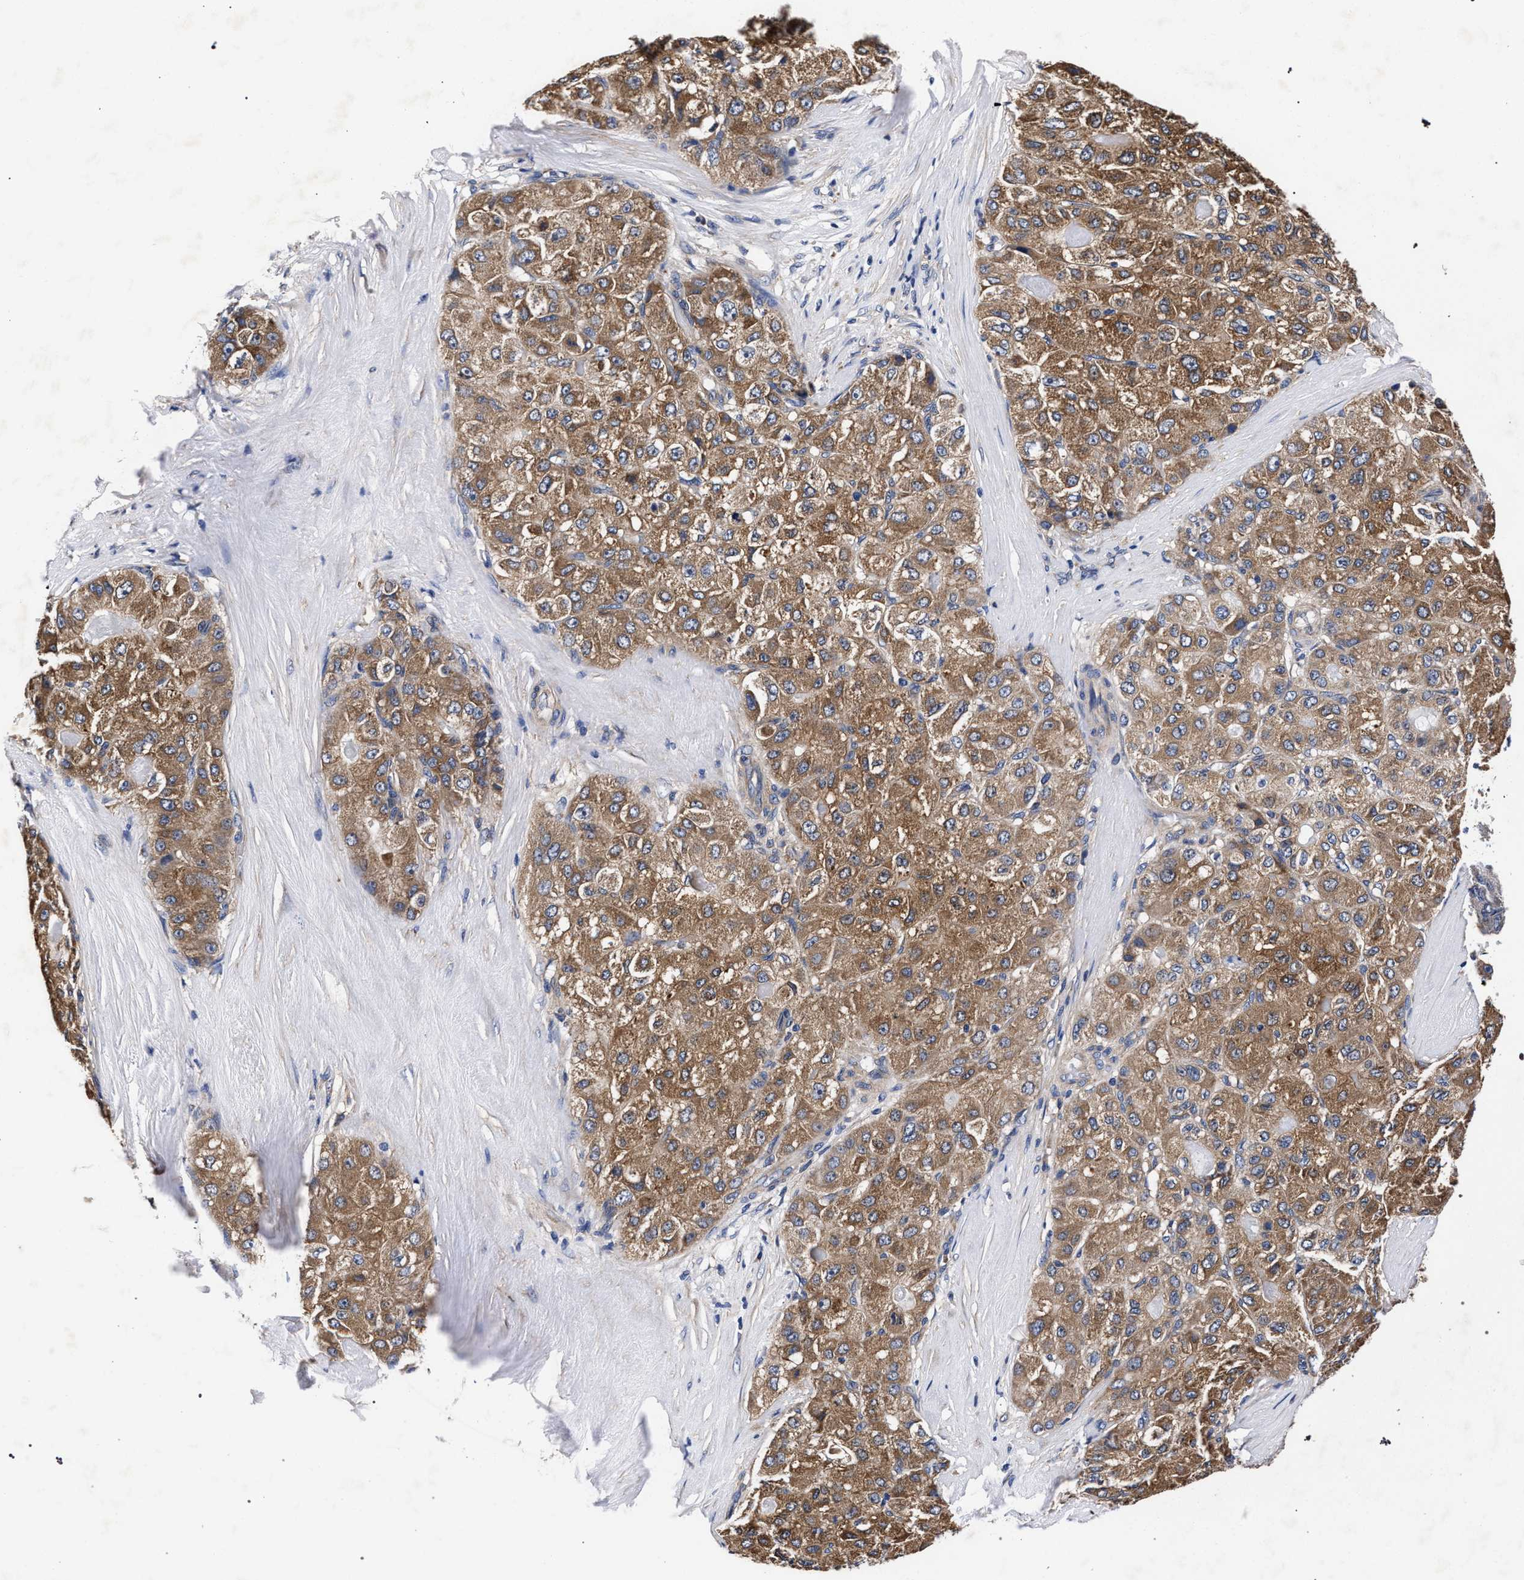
{"staining": {"intensity": "moderate", "quantity": ">75%", "location": "cytoplasmic/membranous"}, "tissue": "liver cancer", "cell_type": "Tumor cells", "image_type": "cancer", "snomed": [{"axis": "morphology", "description": "Carcinoma, Hepatocellular, NOS"}, {"axis": "topography", "description": "Liver"}], "caption": "Hepatocellular carcinoma (liver) was stained to show a protein in brown. There is medium levels of moderate cytoplasmic/membranous staining in approximately >75% of tumor cells. (DAB = brown stain, brightfield microscopy at high magnification).", "gene": "CFAP95", "patient": {"sex": "male", "age": 80}}